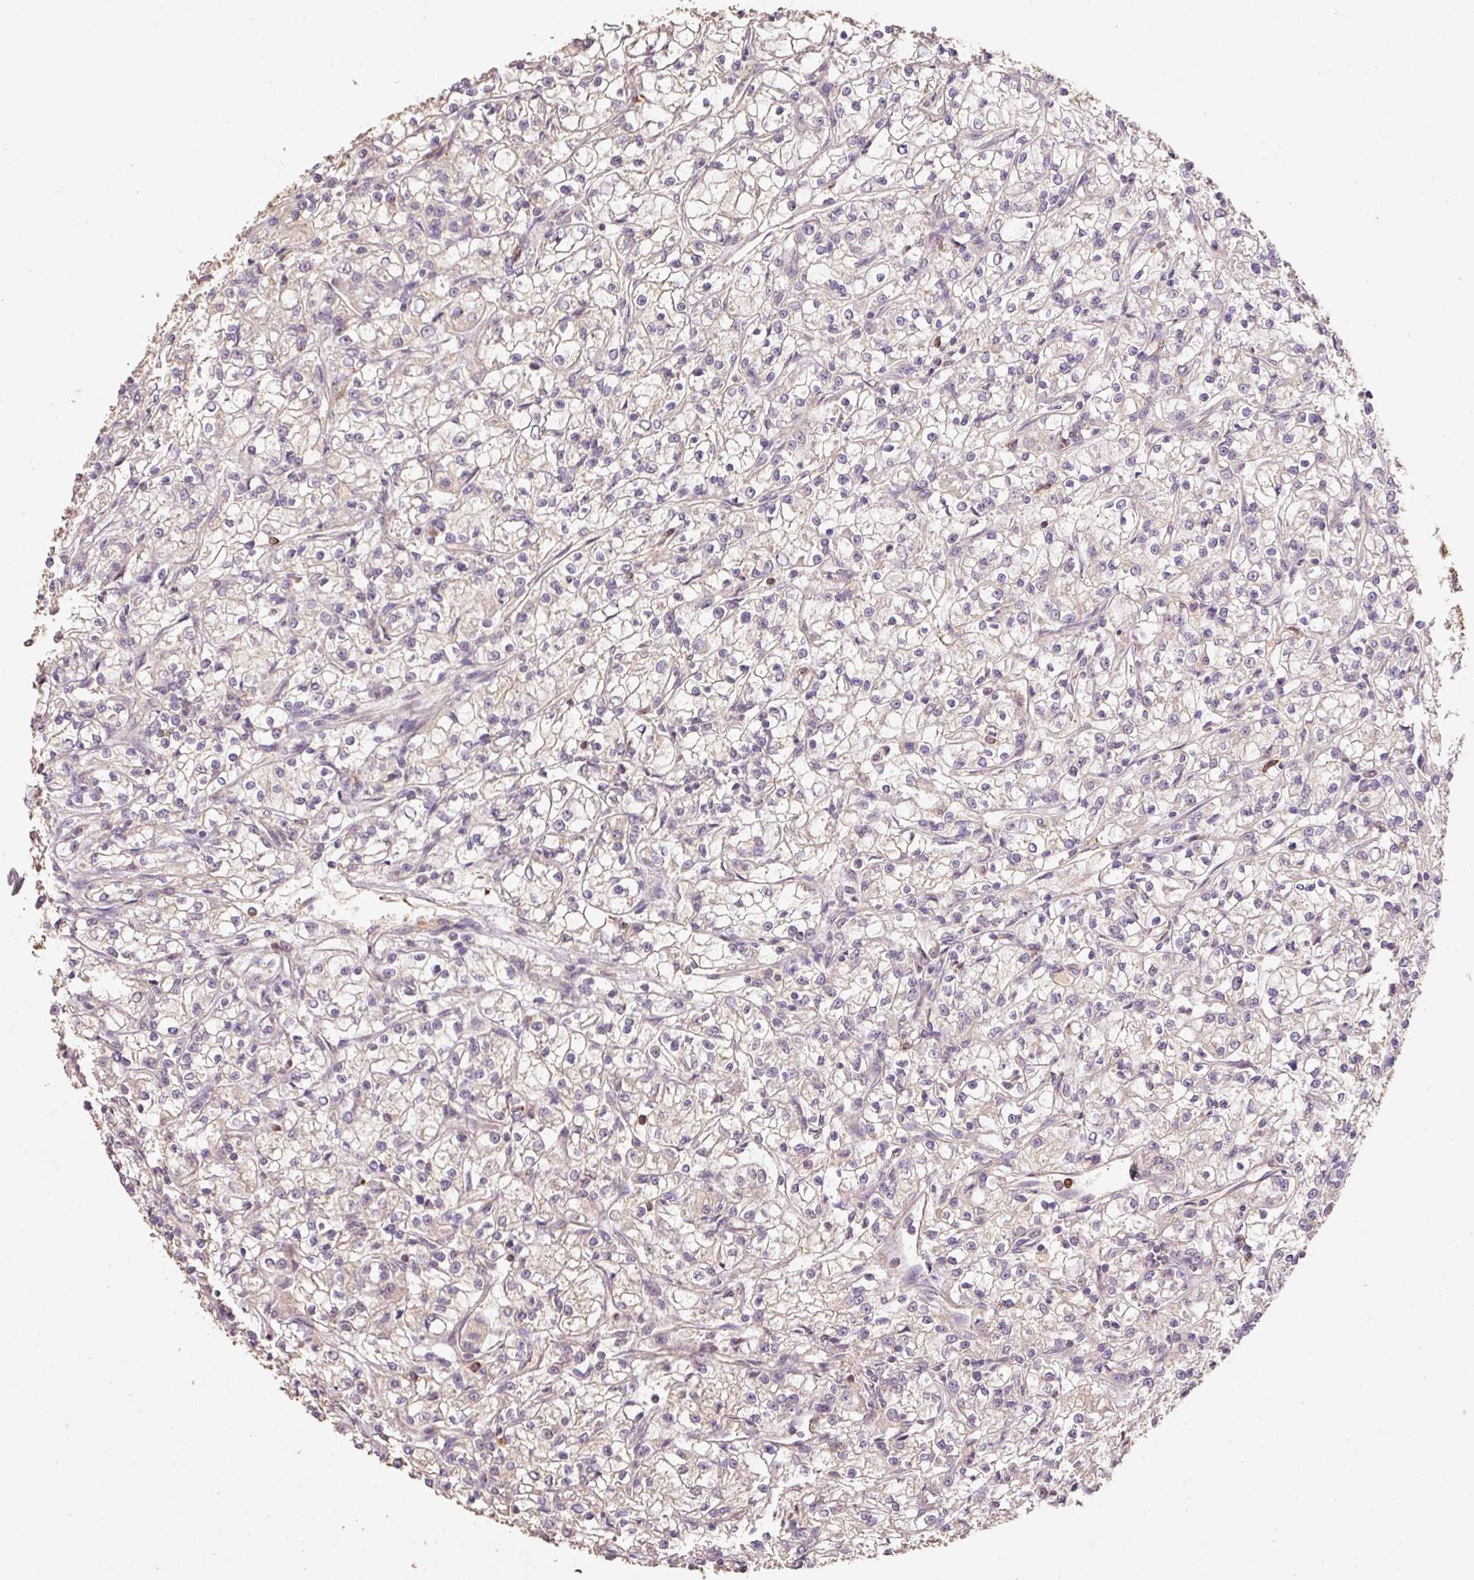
{"staining": {"intensity": "negative", "quantity": "none", "location": "none"}, "tissue": "renal cancer", "cell_type": "Tumor cells", "image_type": "cancer", "snomed": [{"axis": "morphology", "description": "Adenocarcinoma, NOS"}, {"axis": "topography", "description": "Kidney"}], "caption": "IHC of human adenocarcinoma (renal) demonstrates no staining in tumor cells.", "gene": "HERC2", "patient": {"sex": "female", "age": 59}}